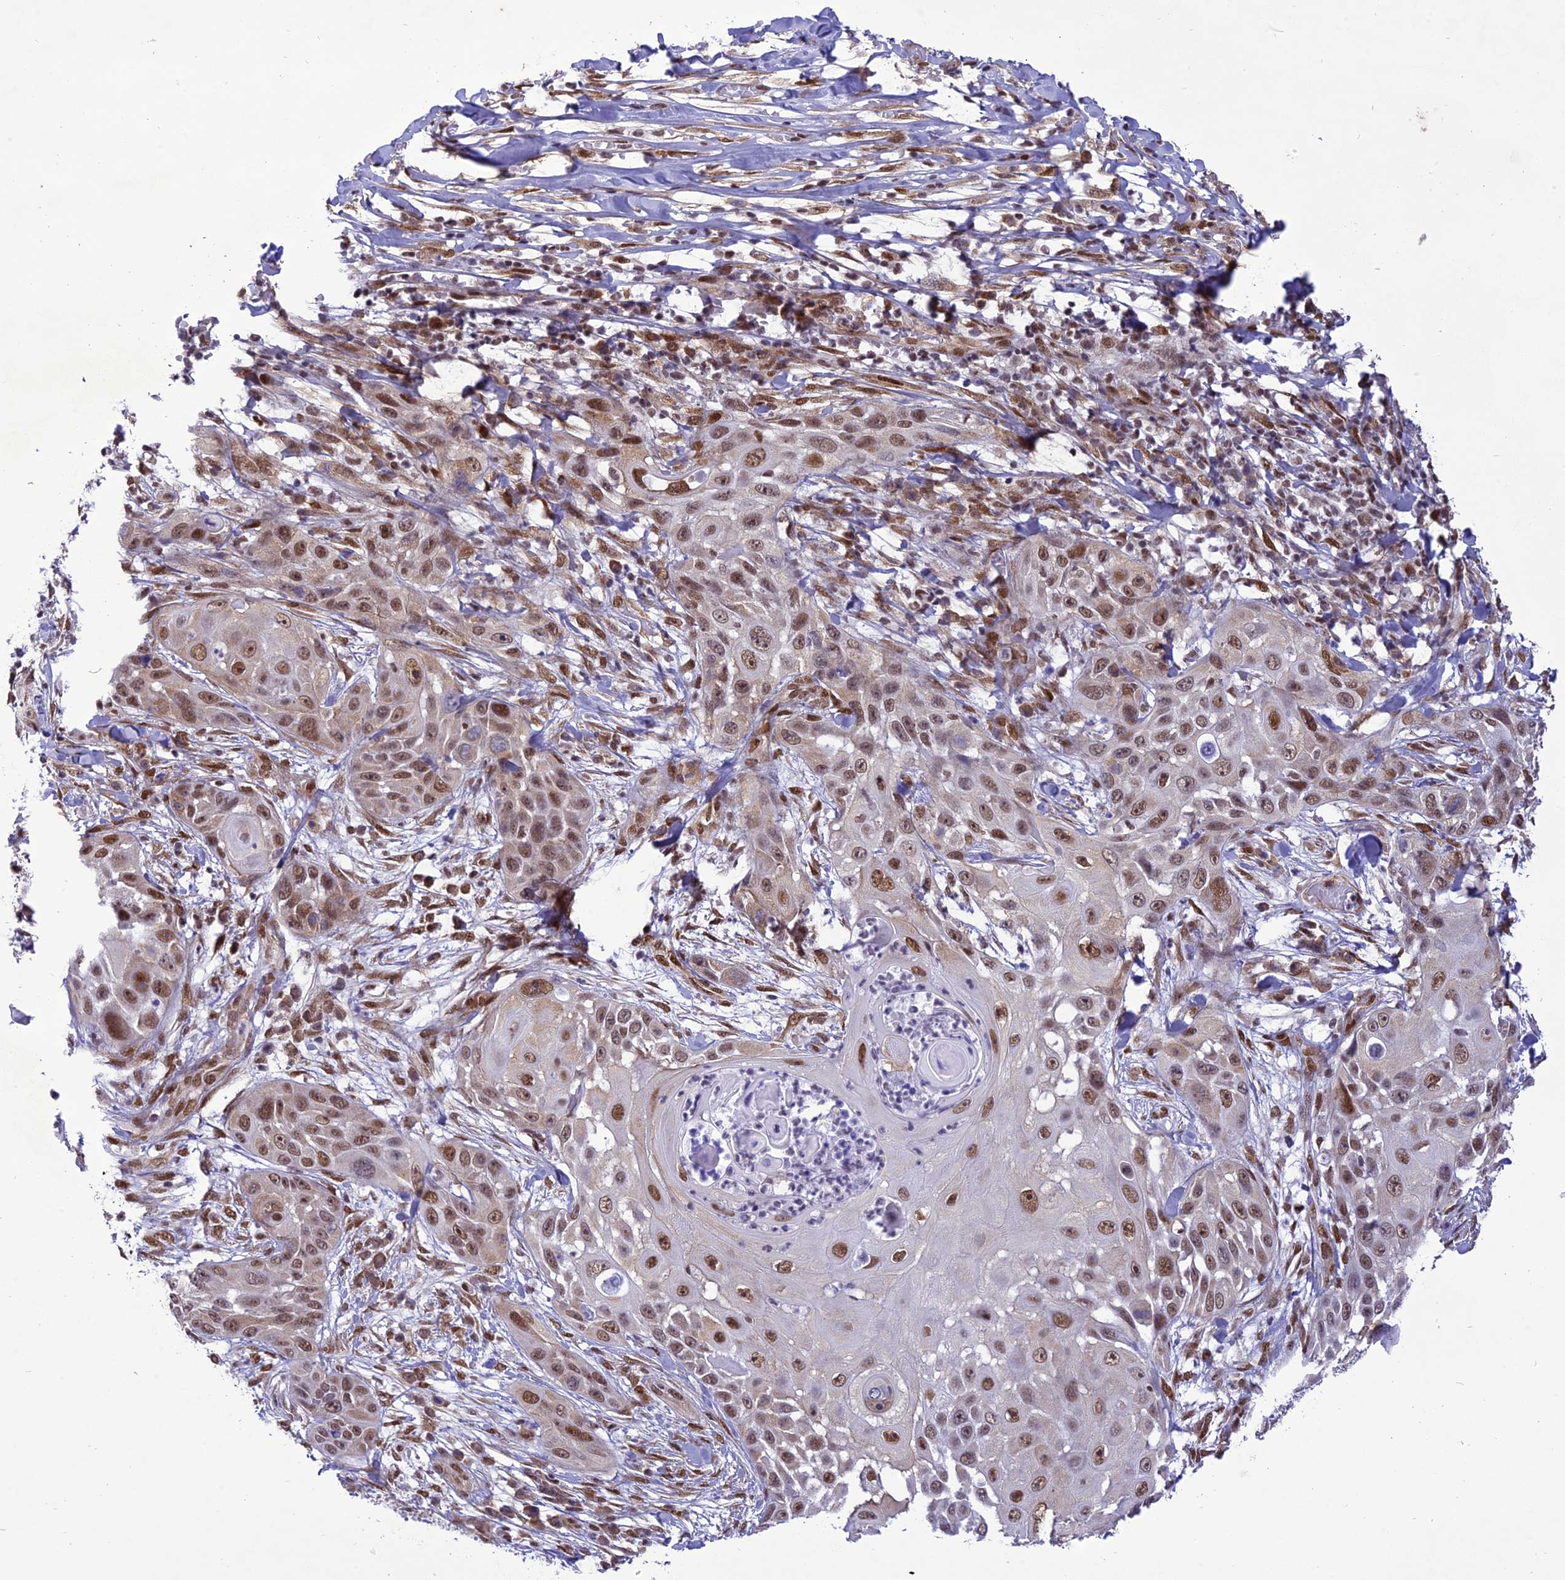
{"staining": {"intensity": "moderate", "quantity": ">75%", "location": "nuclear"}, "tissue": "skin cancer", "cell_type": "Tumor cells", "image_type": "cancer", "snomed": [{"axis": "morphology", "description": "Squamous cell carcinoma, NOS"}, {"axis": "topography", "description": "Skin"}], "caption": "This is an image of immunohistochemistry (IHC) staining of skin cancer (squamous cell carcinoma), which shows moderate positivity in the nuclear of tumor cells.", "gene": "DDX1", "patient": {"sex": "female", "age": 44}}